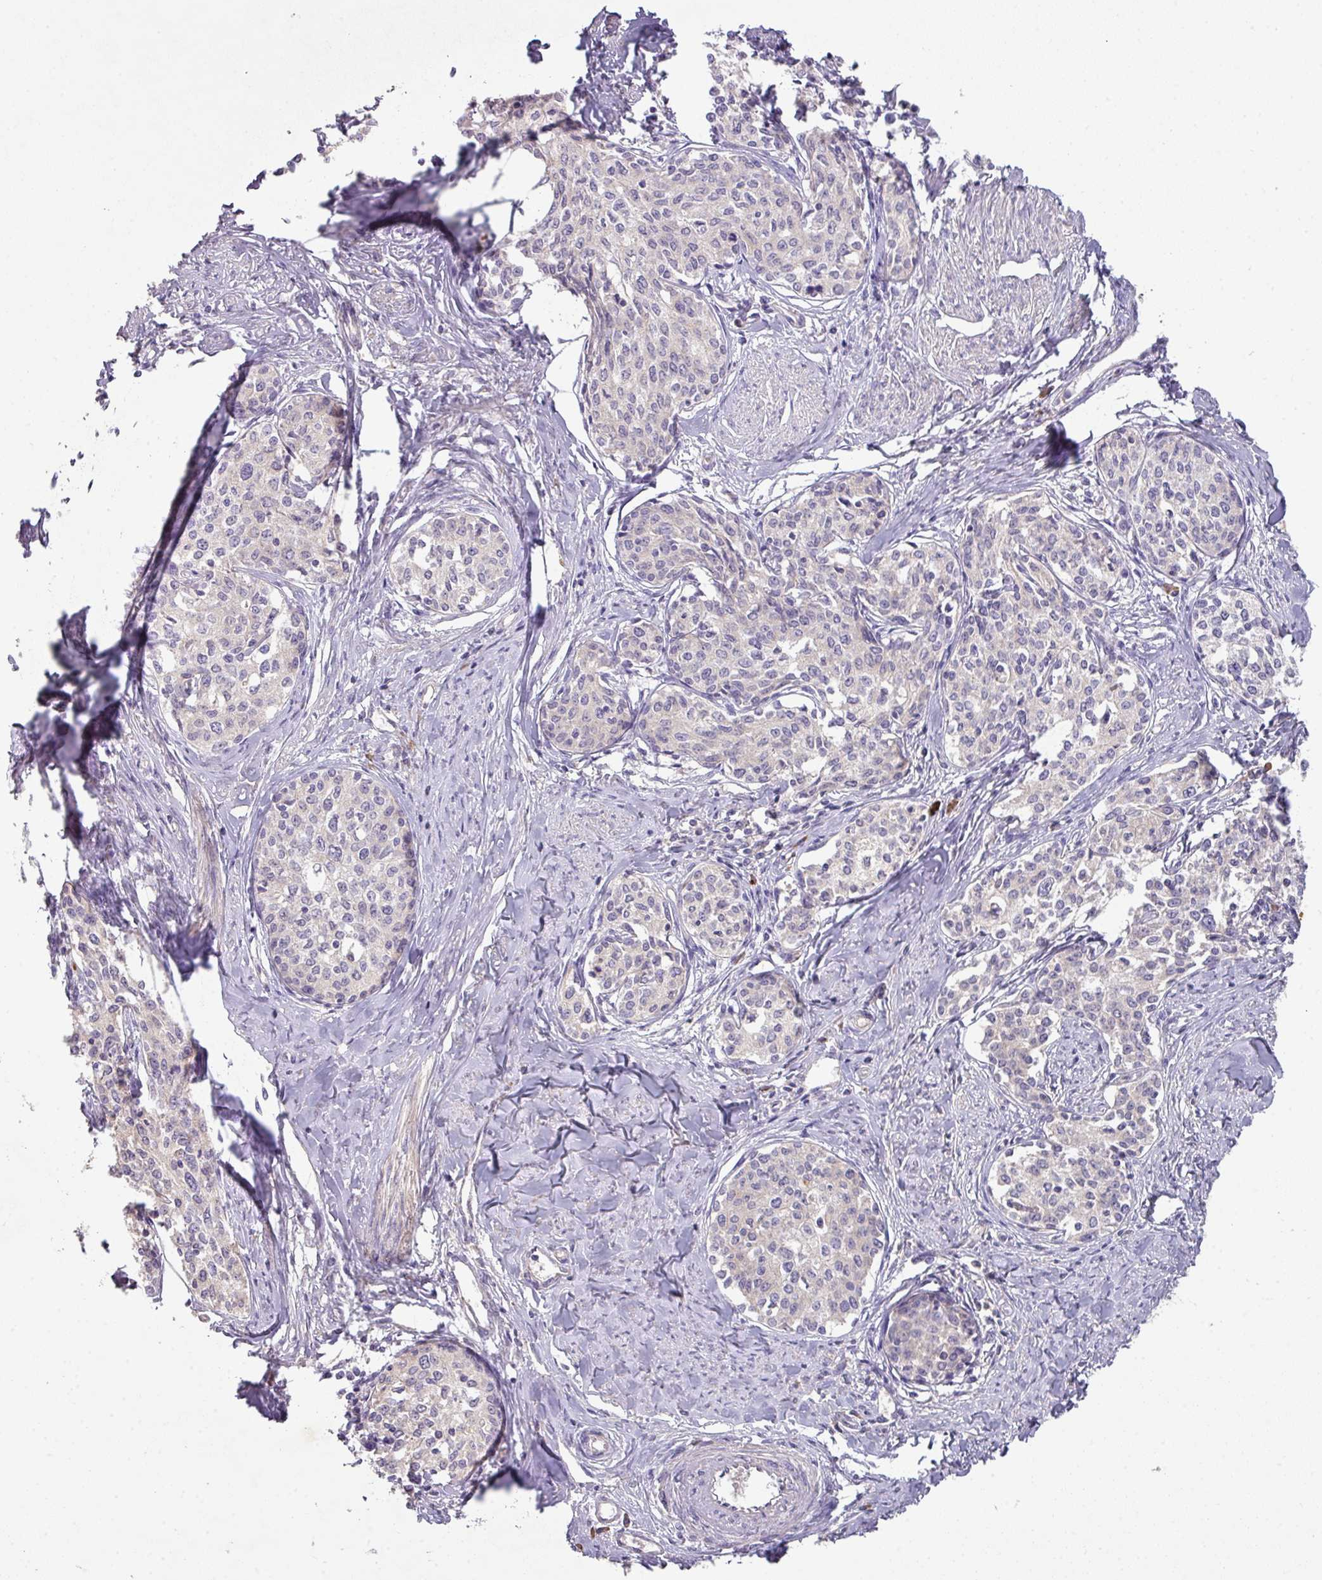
{"staining": {"intensity": "negative", "quantity": "none", "location": "none"}, "tissue": "cervical cancer", "cell_type": "Tumor cells", "image_type": "cancer", "snomed": [{"axis": "morphology", "description": "Squamous cell carcinoma, NOS"}, {"axis": "morphology", "description": "Adenocarcinoma, NOS"}, {"axis": "topography", "description": "Cervix"}], "caption": "An IHC micrograph of adenocarcinoma (cervical) is shown. There is no staining in tumor cells of adenocarcinoma (cervical).", "gene": "ZNF266", "patient": {"sex": "female", "age": 52}}